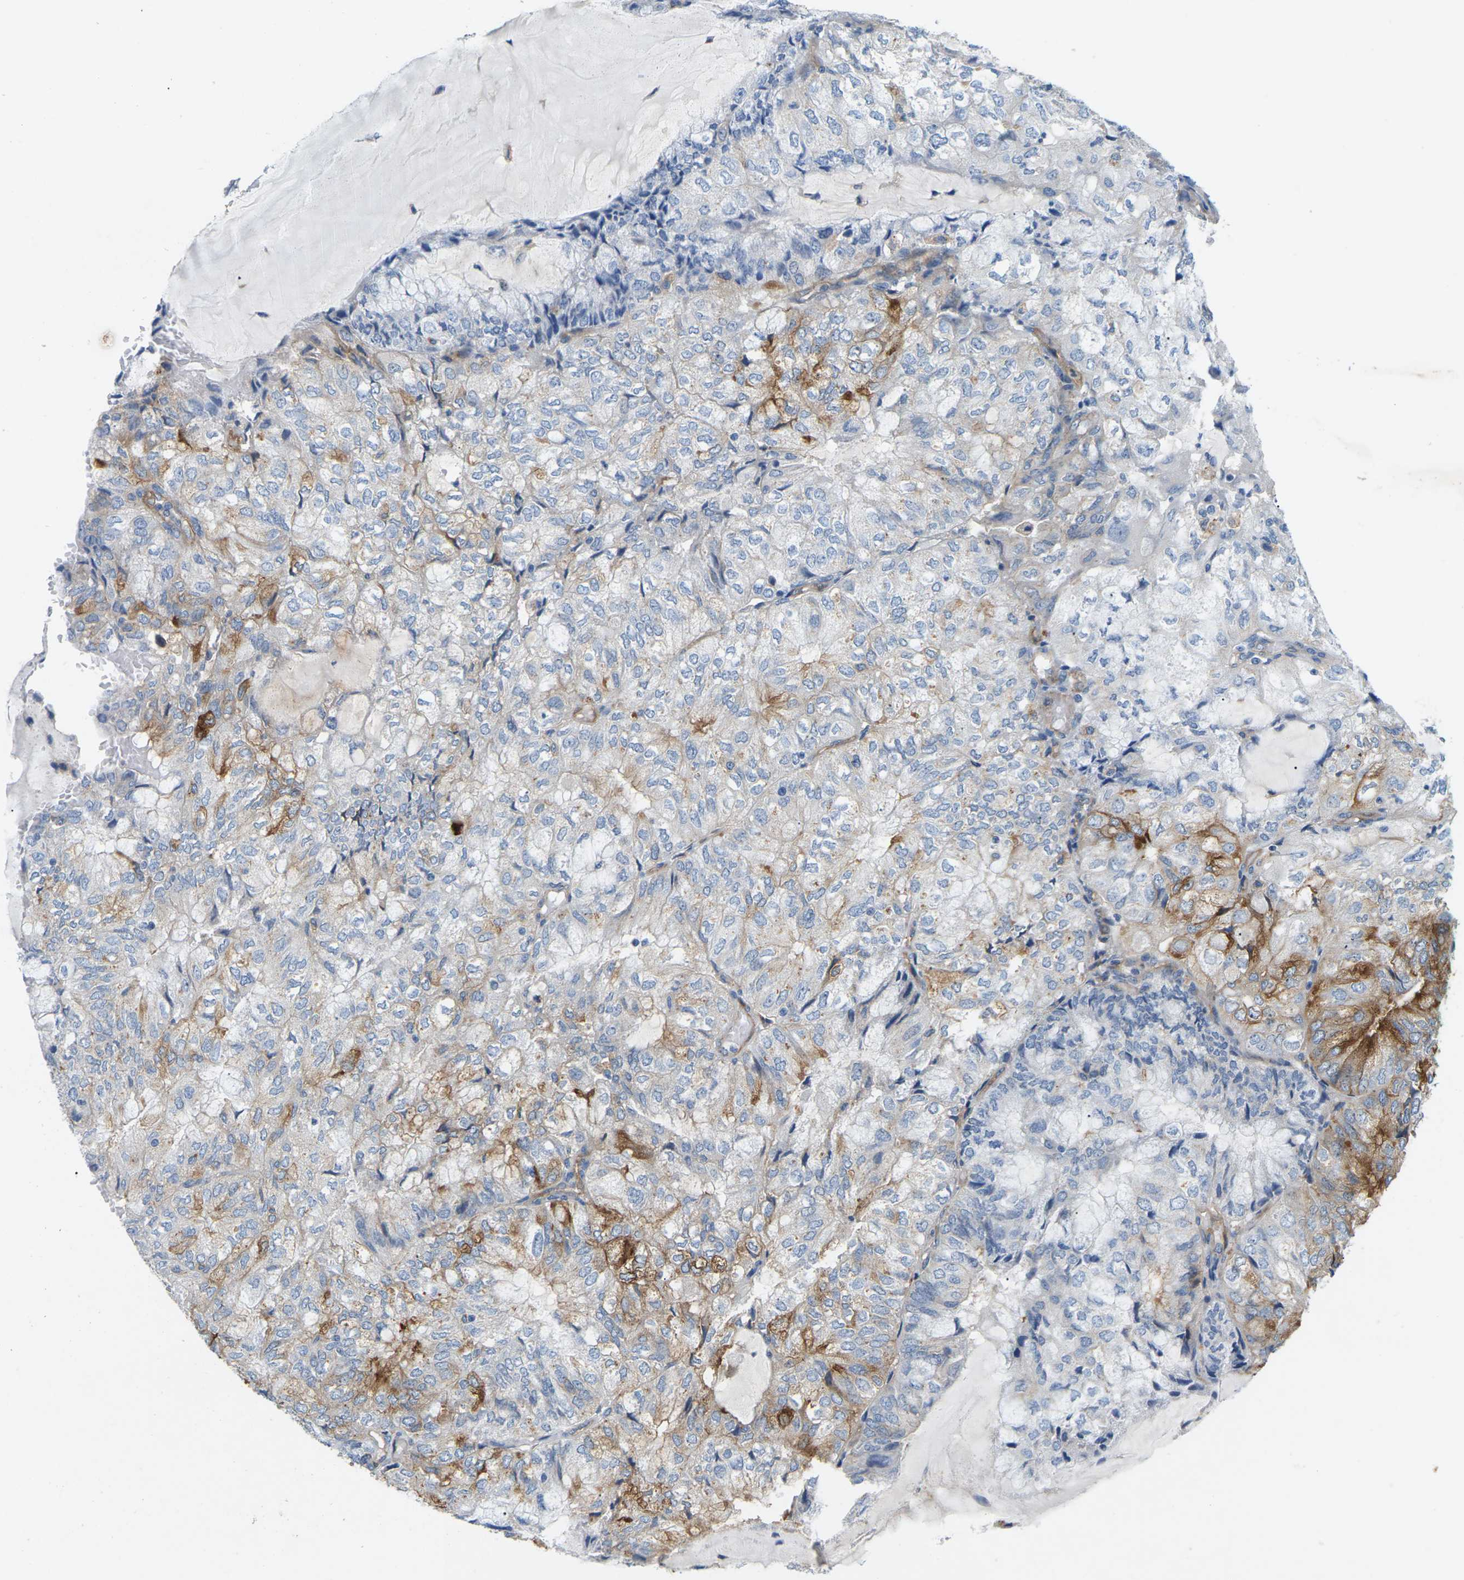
{"staining": {"intensity": "moderate", "quantity": "<25%", "location": "cytoplasmic/membranous"}, "tissue": "endometrial cancer", "cell_type": "Tumor cells", "image_type": "cancer", "snomed": [{"axis": "morphology", "description": "Adenocarcinoma, NOS"}, {"axis": "topography", "description": "Endometrium"}], "caption": "IHC image of endometrial adenocarcinoma stained for a protein (brown), which exhibits low levels of moderate cytoplasmic/membranous positivity in approximately <25% of tumor cells.", "gene": "ITGA5", "patient": {"sex": "female", "age": 81}}